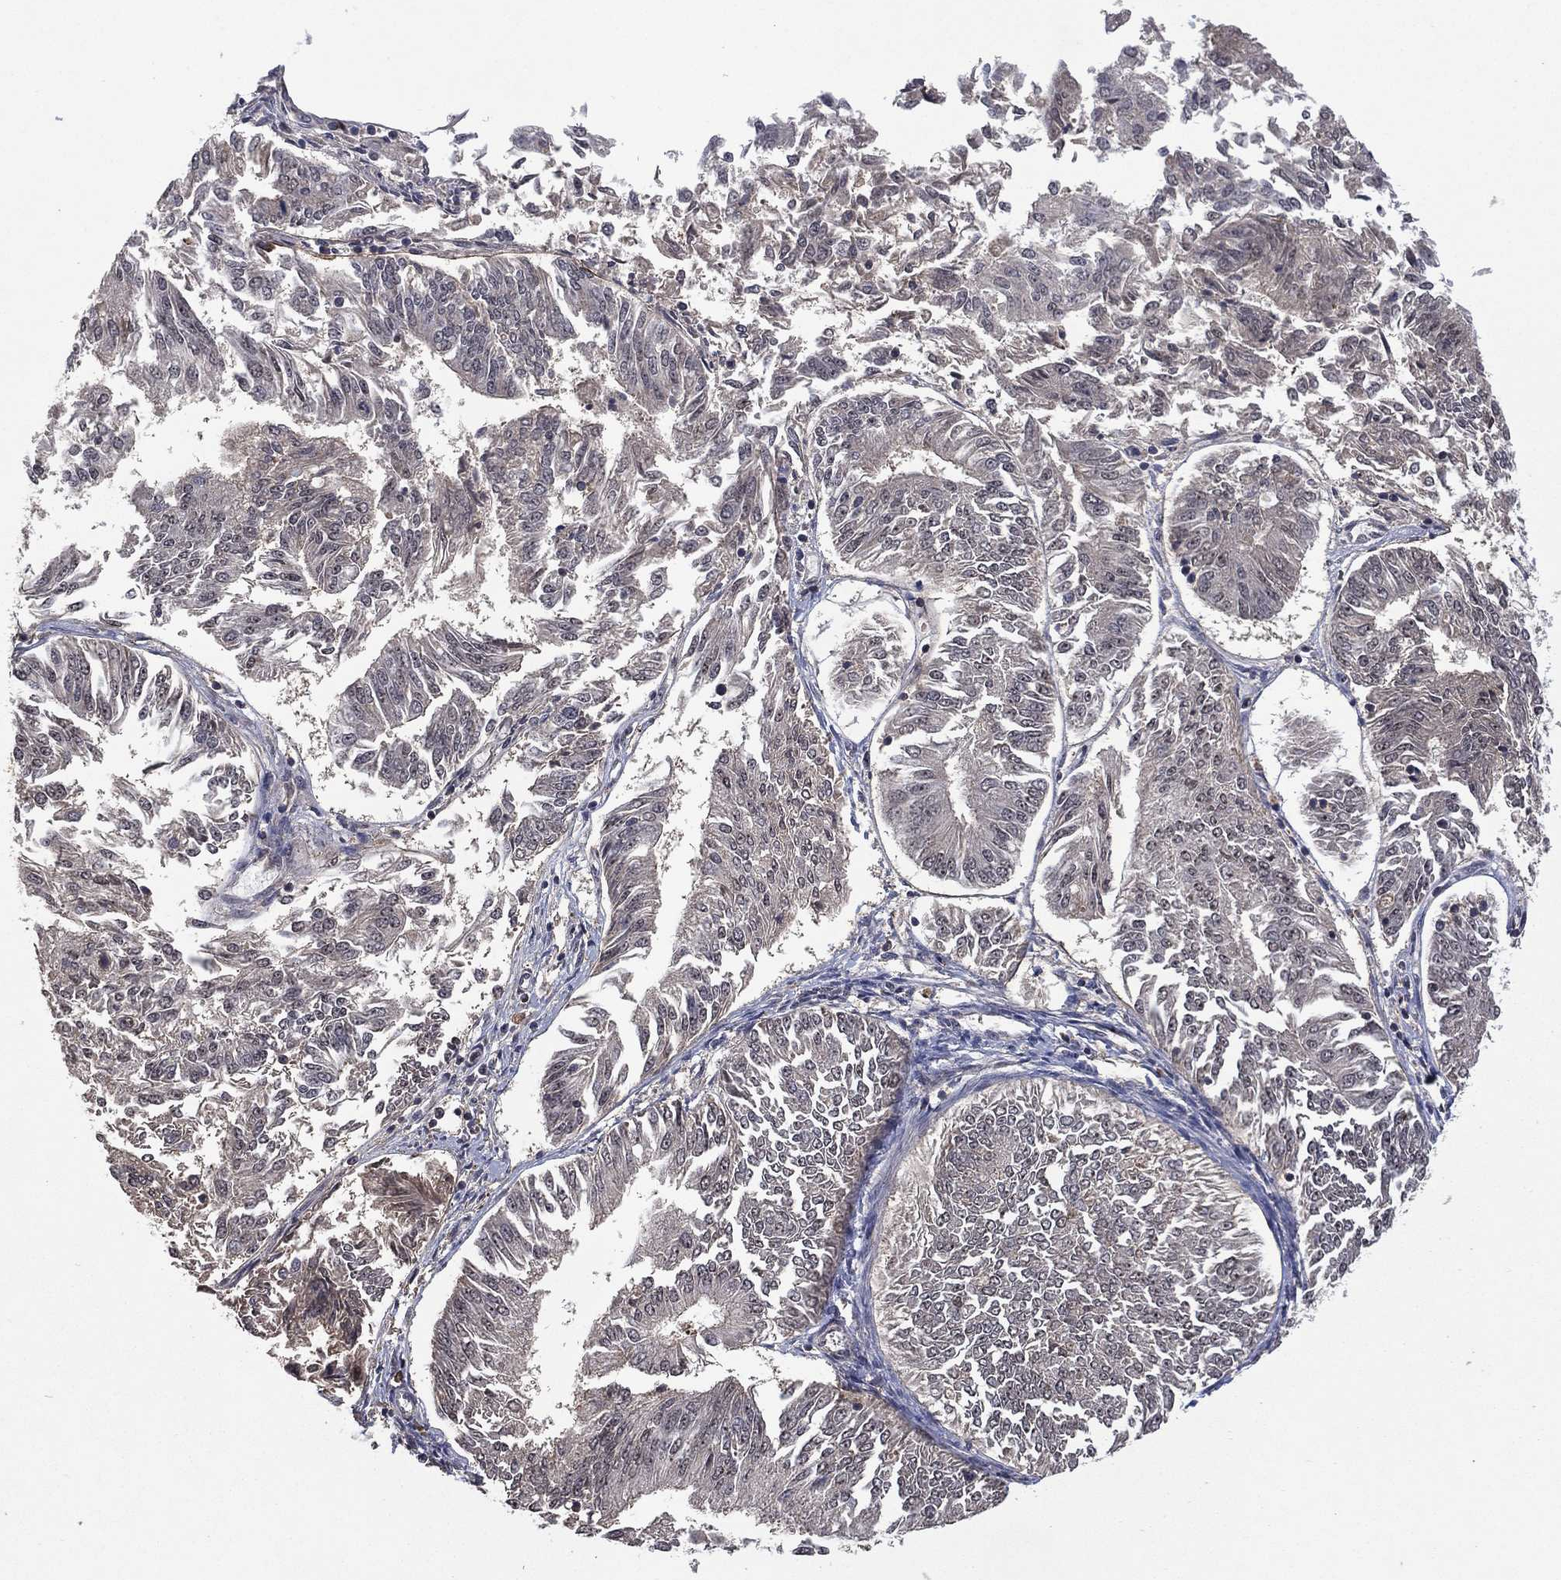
{"staining": {"intensity": "negative", "quantity": "none", "location": "none"}, "tissue": "endometrial cancer", "cell_type": "Tumor cells", "image_type": "cancer", "snomed": [{"axis": "morphology", "description": "Adenocarcinoma, NOS"}, {"axis": "topography", "description": "Endometrium"}], "caption": "Immunohistochemistry photomicrograph of adenocarcinoma (endometrial) stained for a protein (brown), which displays no positivity in tumor cells.", "gene": "NELFCD", "patient": {"sex": "female", "age": 58}}